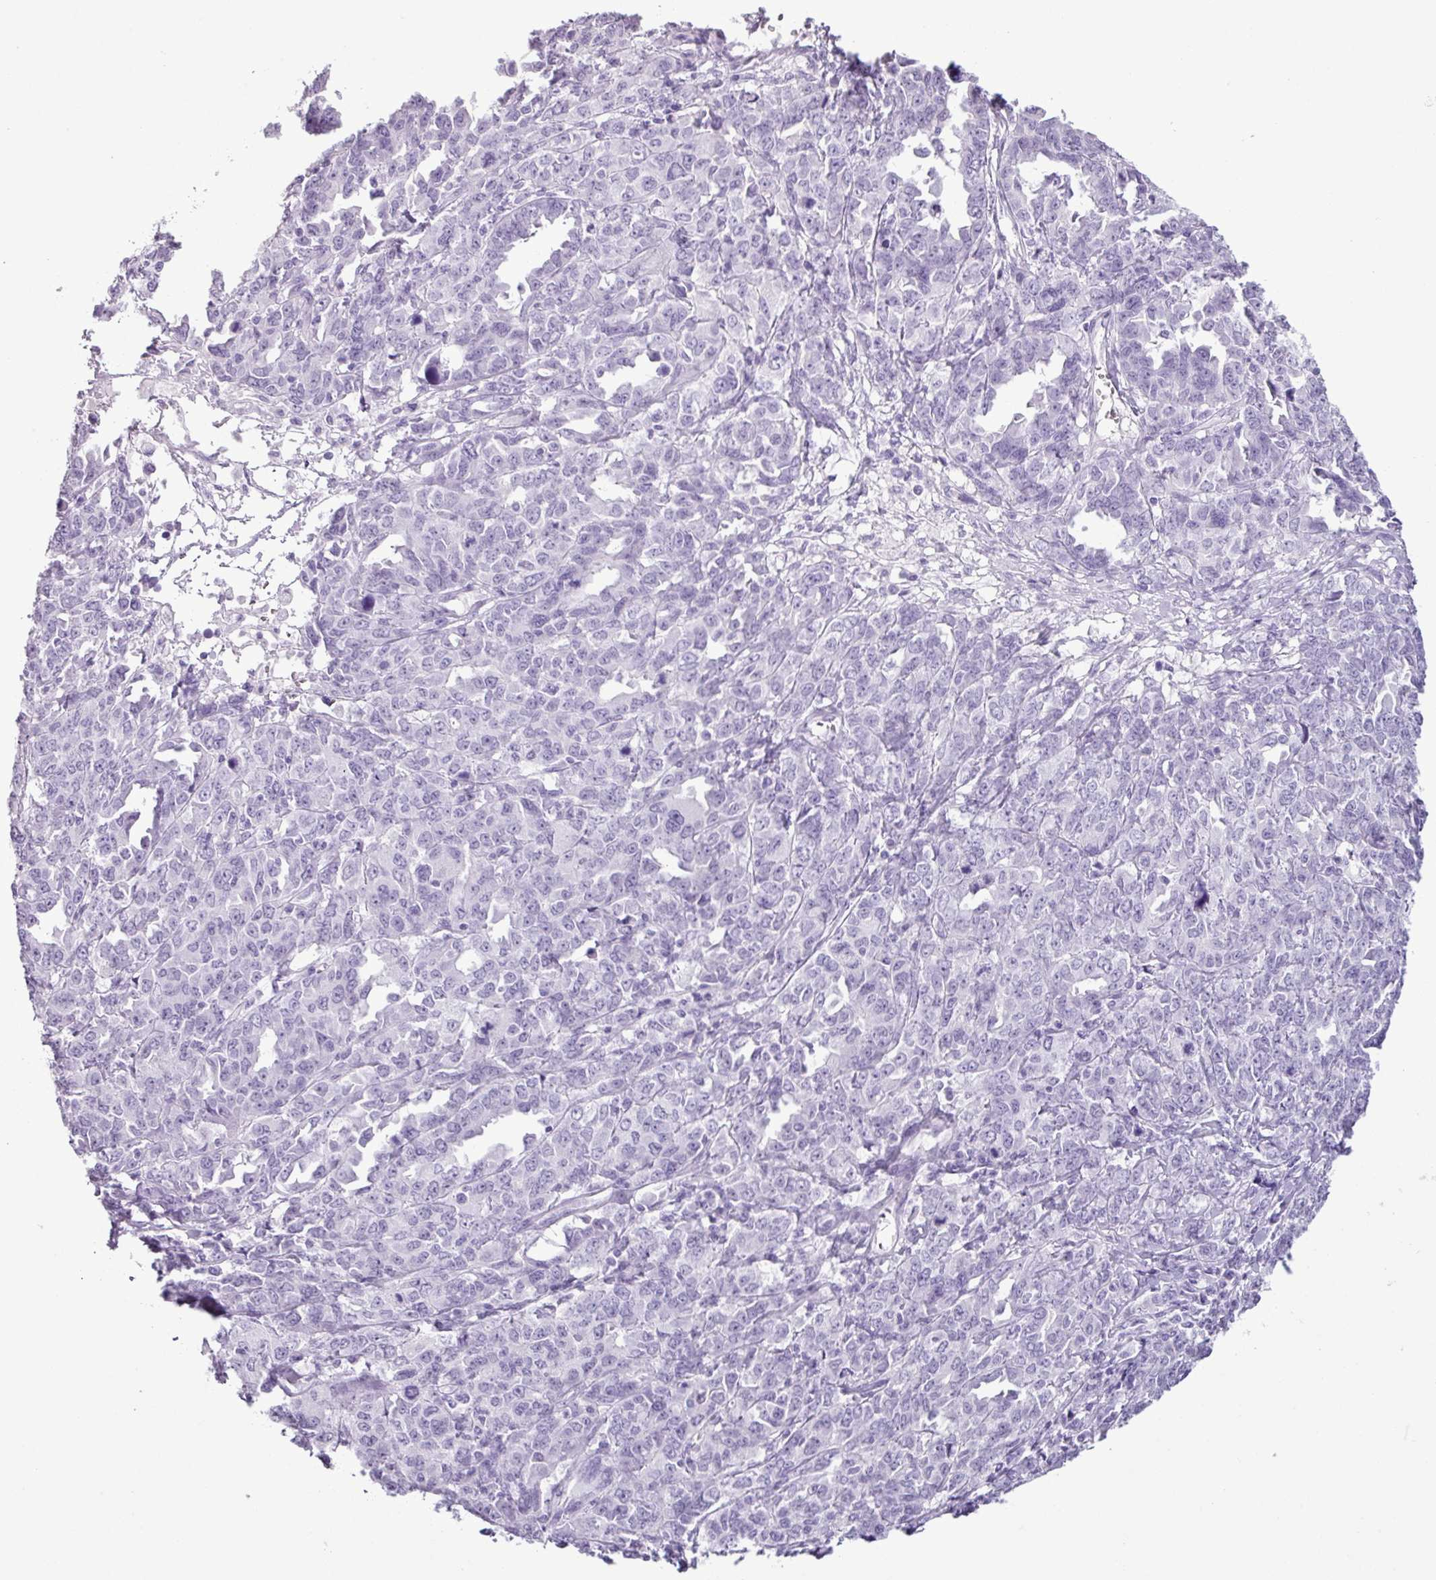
{"staining": {"intensity": "negative", "quantity": "none", "location": "none"}, "tissue": "ovarian cancer", "cell_type": "Tumor cells", "image_type": "cancer", "snomed": [{"axis": "morphology", "description": "Adenocarcinoma, NOS"}, {"axis": "morphology", "description": "Carcinoma, endometroid"}, {"axis": "topography", "description": "Ovary"}], "caption": "Tumor cells are negative for protein expression in human ovarian cancer (adenocarcinoma).", "gene": "SCT", "patient": {"sex": "female", "age": 72}}